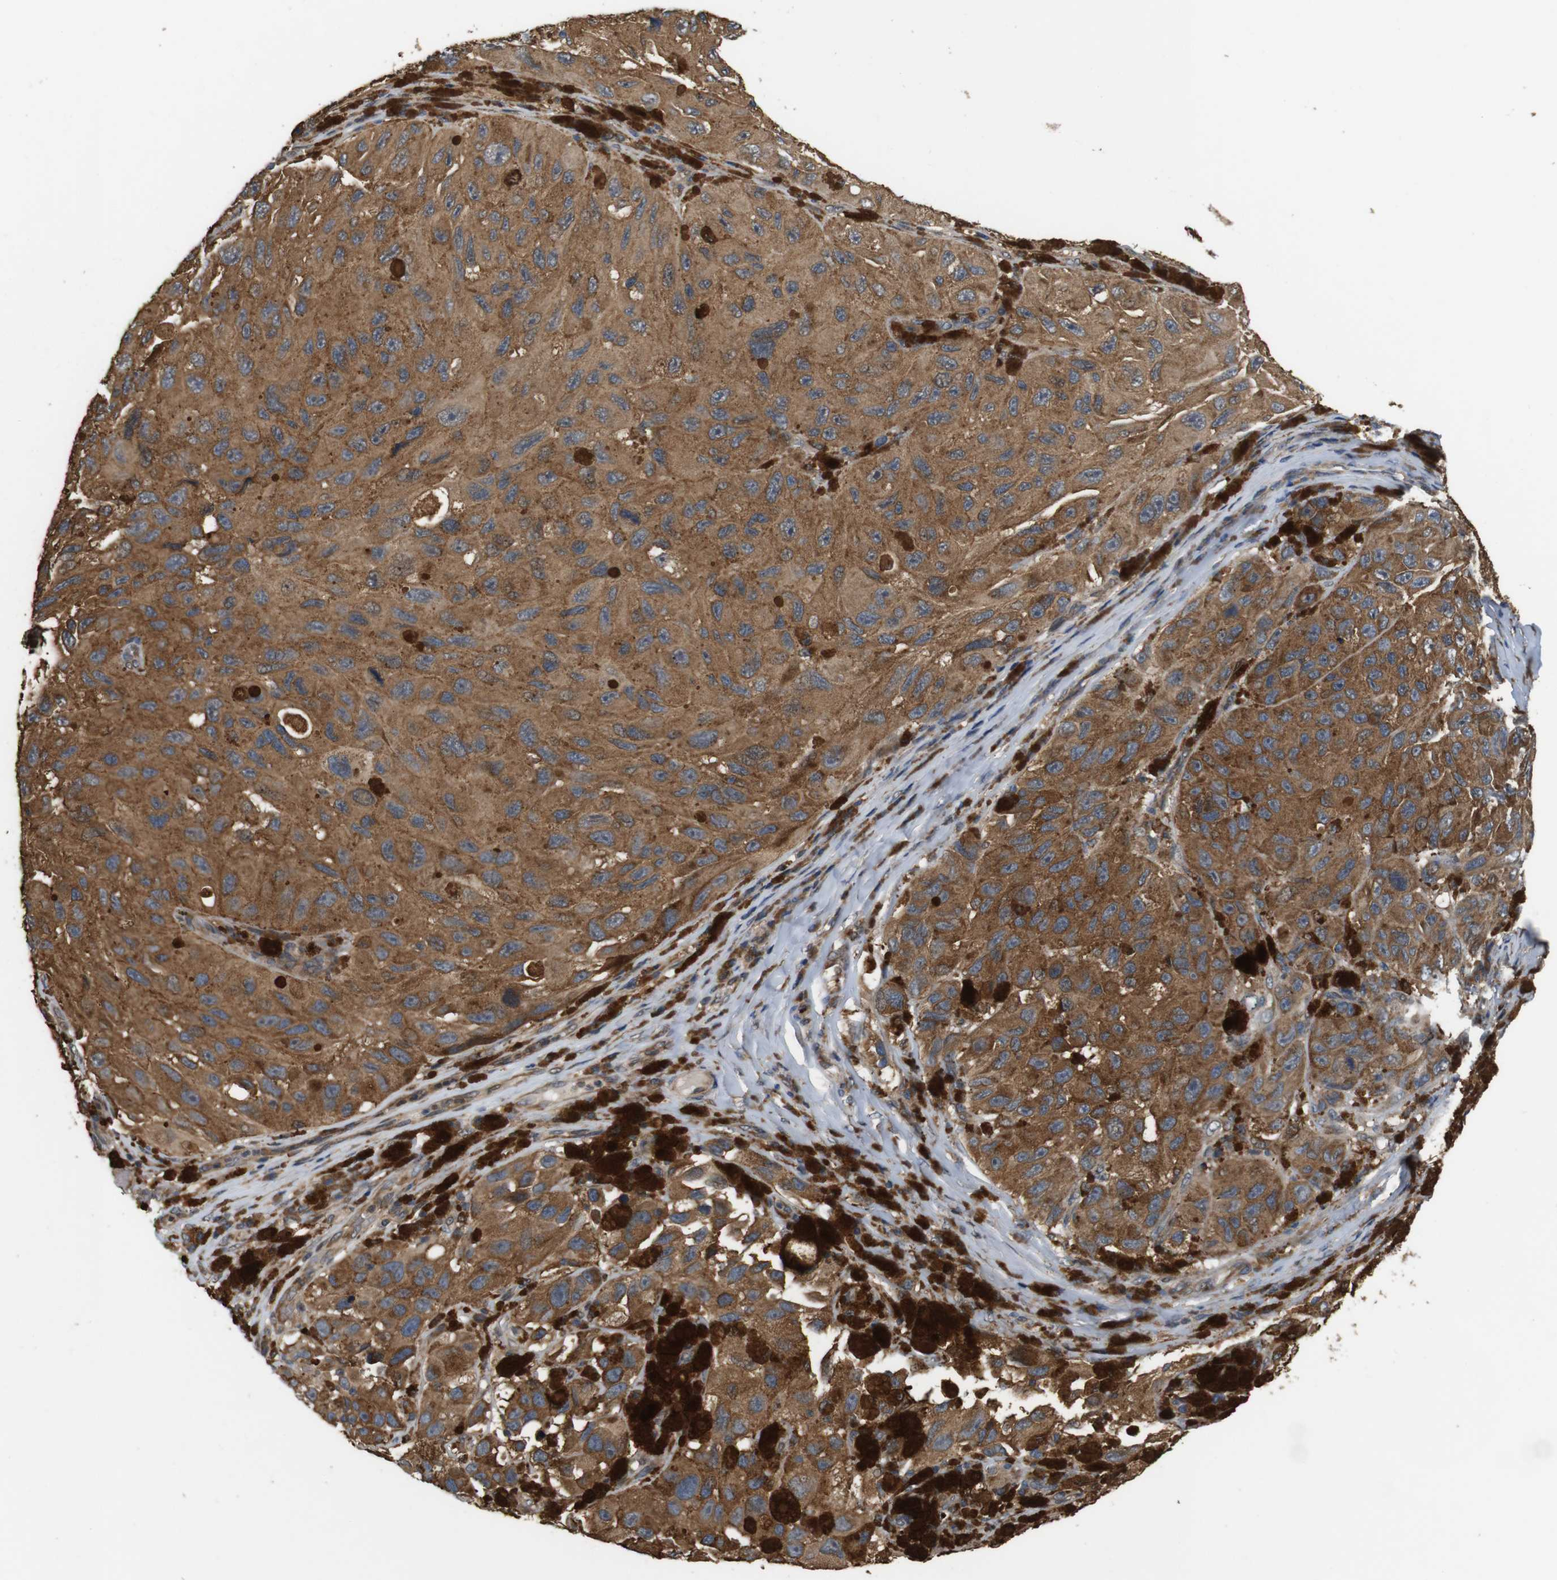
{"staining": {"intensity": "moderate", "quantity": ">75%", "location": "cytoplasmic/membranous"}, "tissue": "melanoma", "cell_type": "Tumor cells", "image_type": "cancer", "snomed": [{"axis": "morphology", "description": "Malignant melanoma, NOS"}, {"axis": "topography", "description": "Skin"}], "caption": "The micrograph exhibits staining of melanoma, revealing moderate cytoplasmic/membranous protein positivity (brown color) within tumor cells. (Stains: DAB in brown, nuclei in blue, Microscopy: brightfield microscopy at high magnification).", "gene": "EPHB2", "patient": {"sex": "female", "age": 73}}